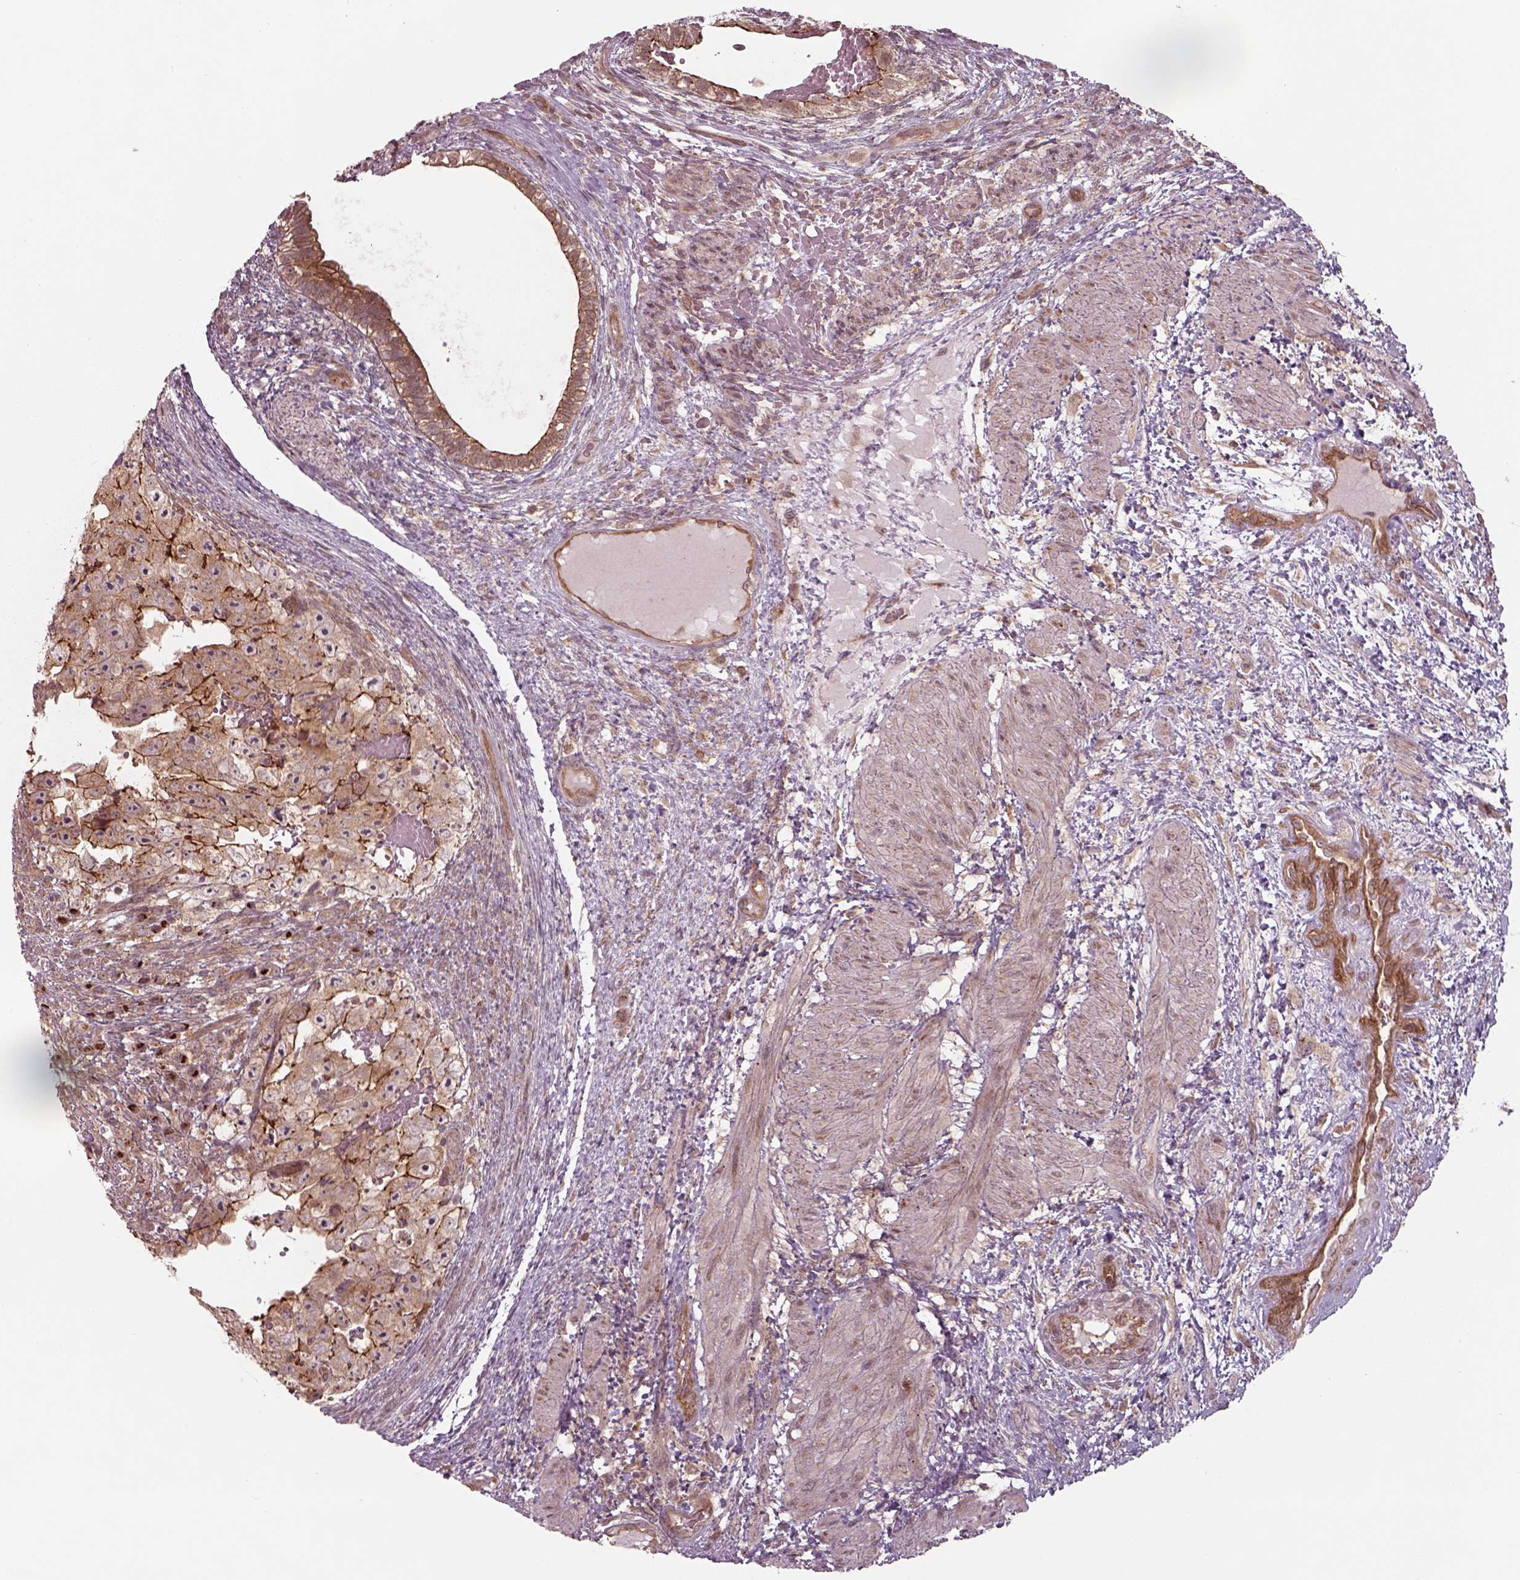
{"staining": {"intensity": "strong", "quantity": ">75%", "location": "cytoplasmic/membranous"}, "tissue": "testis cancer", "cell_type": "Tumor cells", "image_type": "cancer", "snomed": [{"axis": "morphology", "description": "Normal tissue, NOS"}, {"axis": "morphology", "description": "Carcinoma, Embryonal, NOS"}, {"axis": "topography", "description": "Testis"}, {"axis": "topography", "description": "Epididymis"}], "caption": "Testis cancer (embryonal carcinoma) tissue displays strong cytoplasmic/membranous expression in approximately >75% of tumor cells, visualized by immunohistochemistry.", "gene": "CHMP3", "patient": {"sex": "male", "age": 24}}